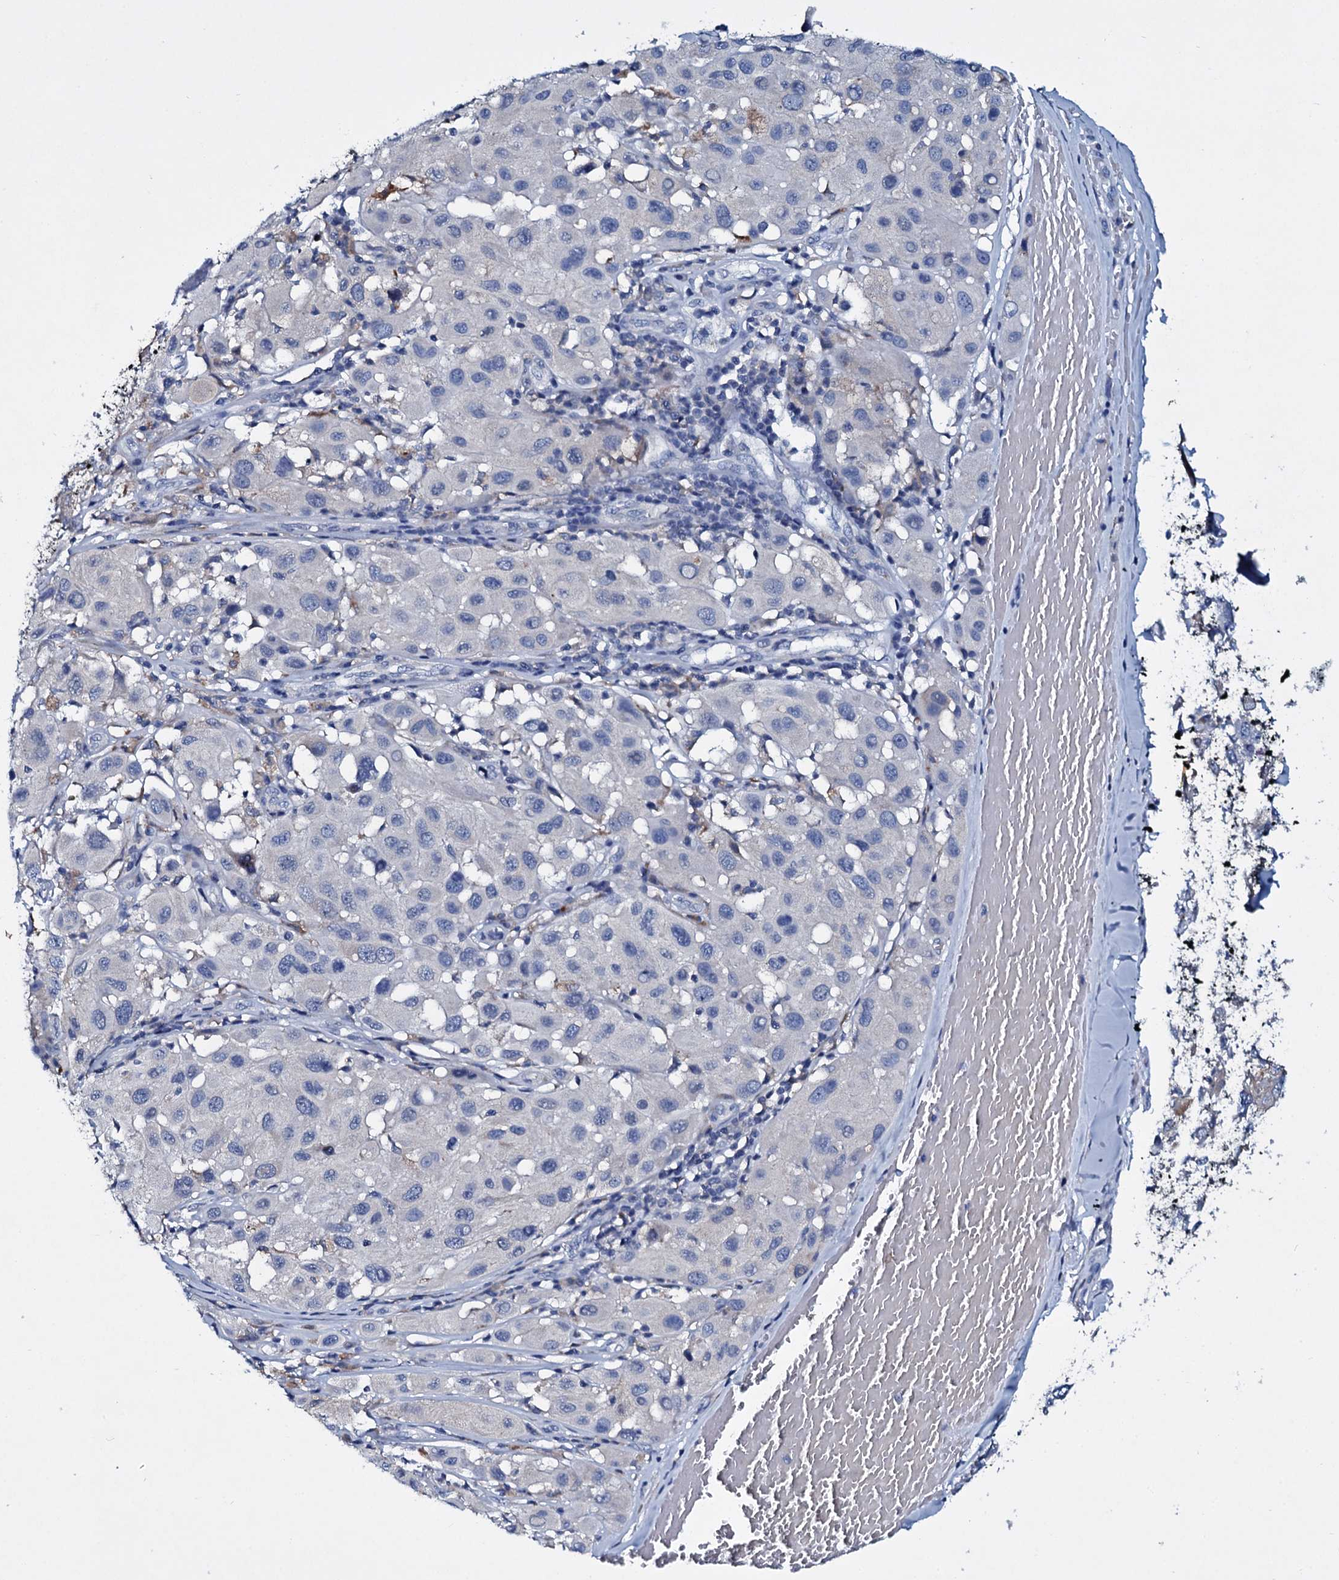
{"staining": {"intensity": "negative", "quantity": "none", "location": "none"}, "tissue": "melanoma", "cell_type": "Tumor cells", "image_type": "cancer", "snomed": [{"axis": "morphology", "description": "Malignant melanoma, Metastatic site"}, {"axis": "topography", "description": "Skin"}], "caption": "Melanoma was stained to show a protein in brown. There is no significant staining in tumor cells.", "gene": "TPGS2", "patient": {"sex": "male", "age": 41}}